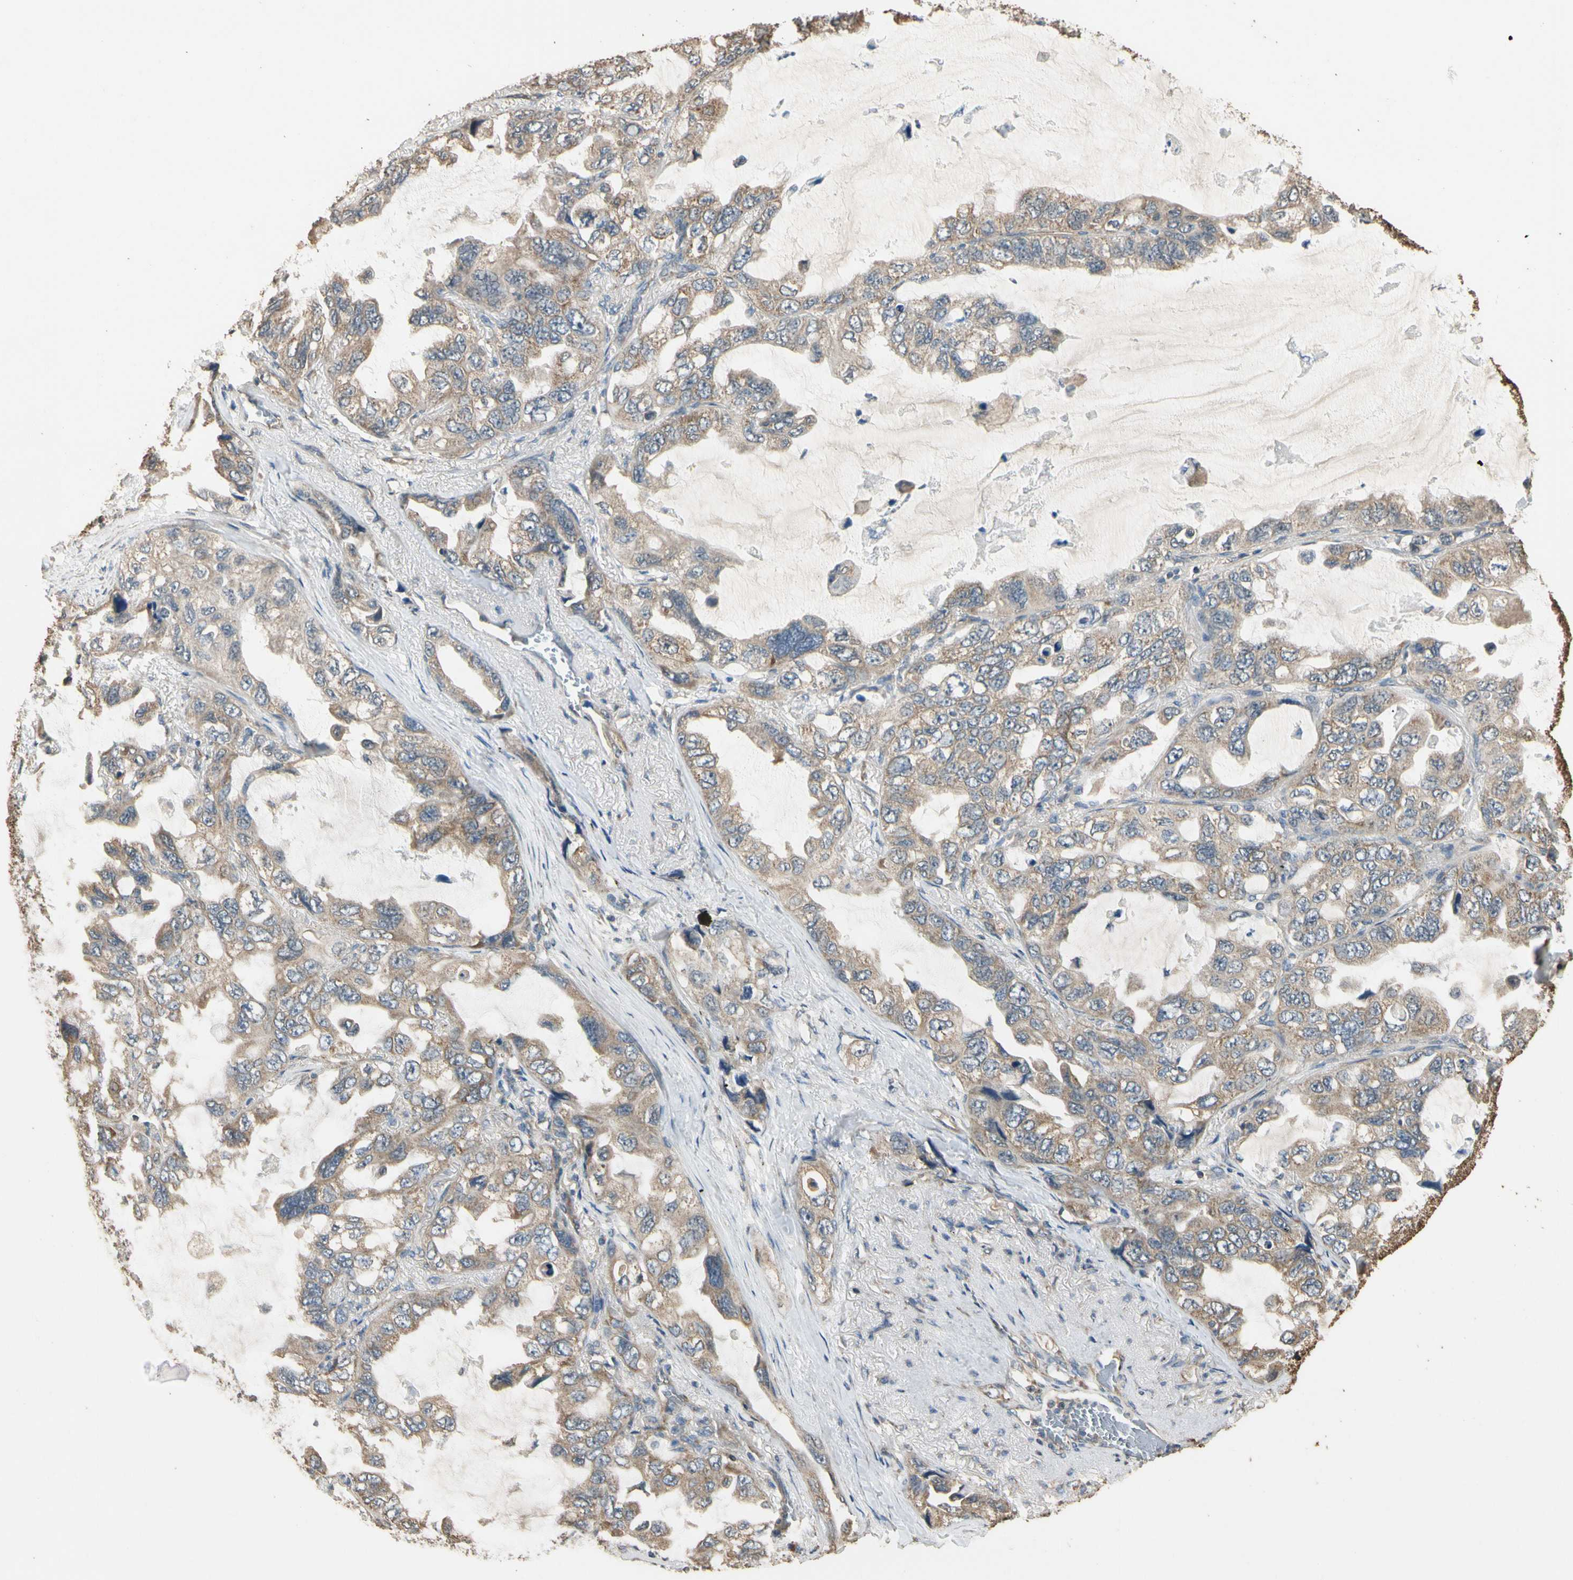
{"staining": {"intensity": "weak", "quantity": ">75%", "location": "cytoplasmic/membranous"}, "tissue": "lung cancer", "cell_type": "Tumor cells", "image_type": "cancer", "snomed": [{"axis": "morphology", "description": "Squamous cell carcinoma, NOS"}, {"axis": "topography", "description": "Lung"}], "caption": "Squamous cell carcinoma (lung) stained for a protein demonstrates weak cytoplasmic/membranous positivity in tumor cells.", "gene": "STX18", "patient": {"sex": "female", "age": 73}}